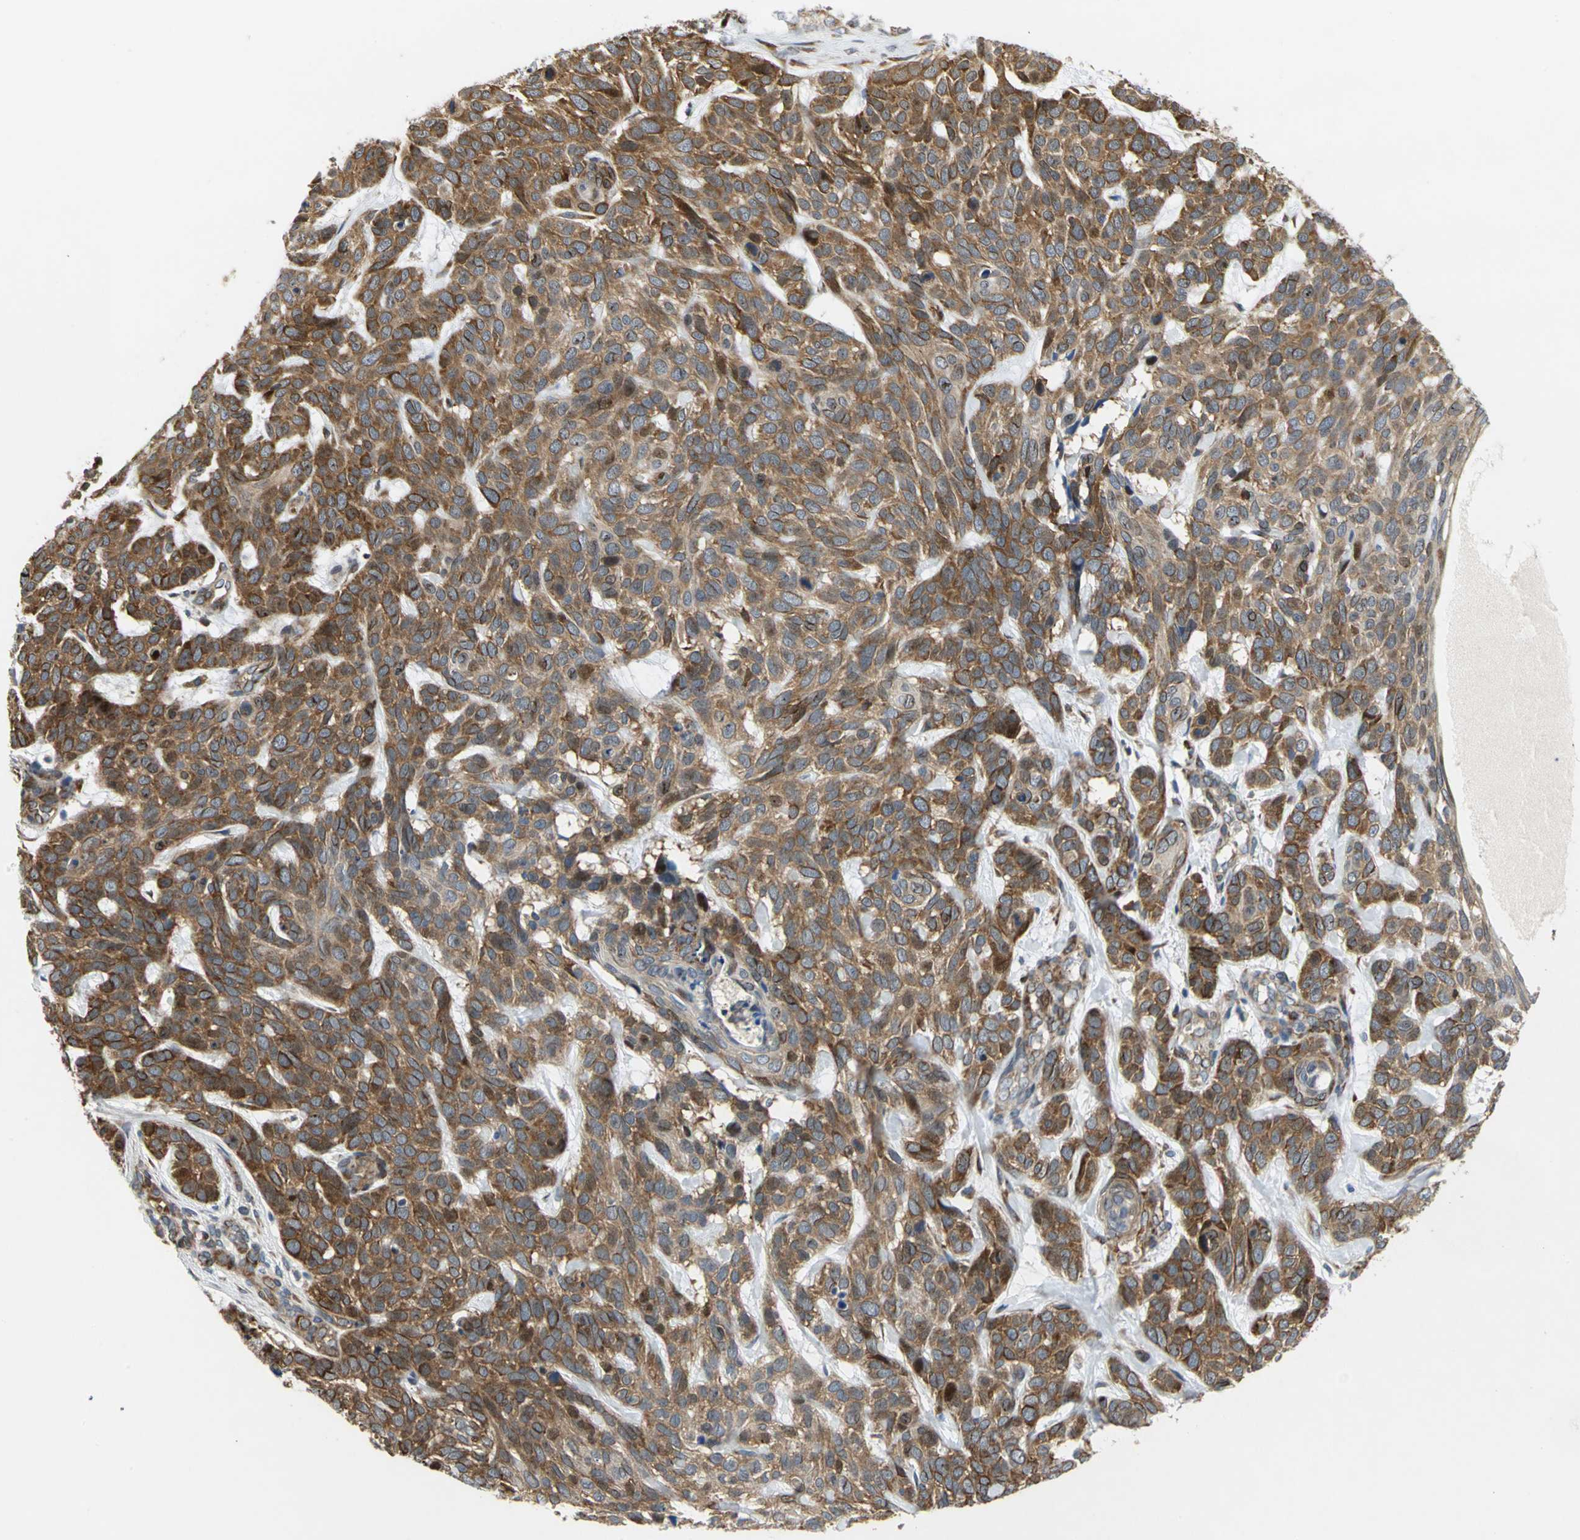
{"staining": {"intensity": "moderate", "quantity": ">75%", "location": "cytoplasmic/membranous,nuclear"}, "tissue": "skin cancer", "cell_type": "Tumor cells", "image_type": "cancer", "snomed": [{"axis": "morphology", "description": "Basal cell carcinoma"}, {"axis": "topography", "description": "Skin"}], "caption": "Moderate cytoplasmic/membranous and nuclear protein positivity is appreciated in approximately >75% of tumor cells in basal cell carcinoma (skin). The staining was performed using DAB, with brown indicating positive protein expression. Nuclei are stained blue with hematoxylin.", "gene": "YBX1", "patient": {"sex": "male", "age": 87}}